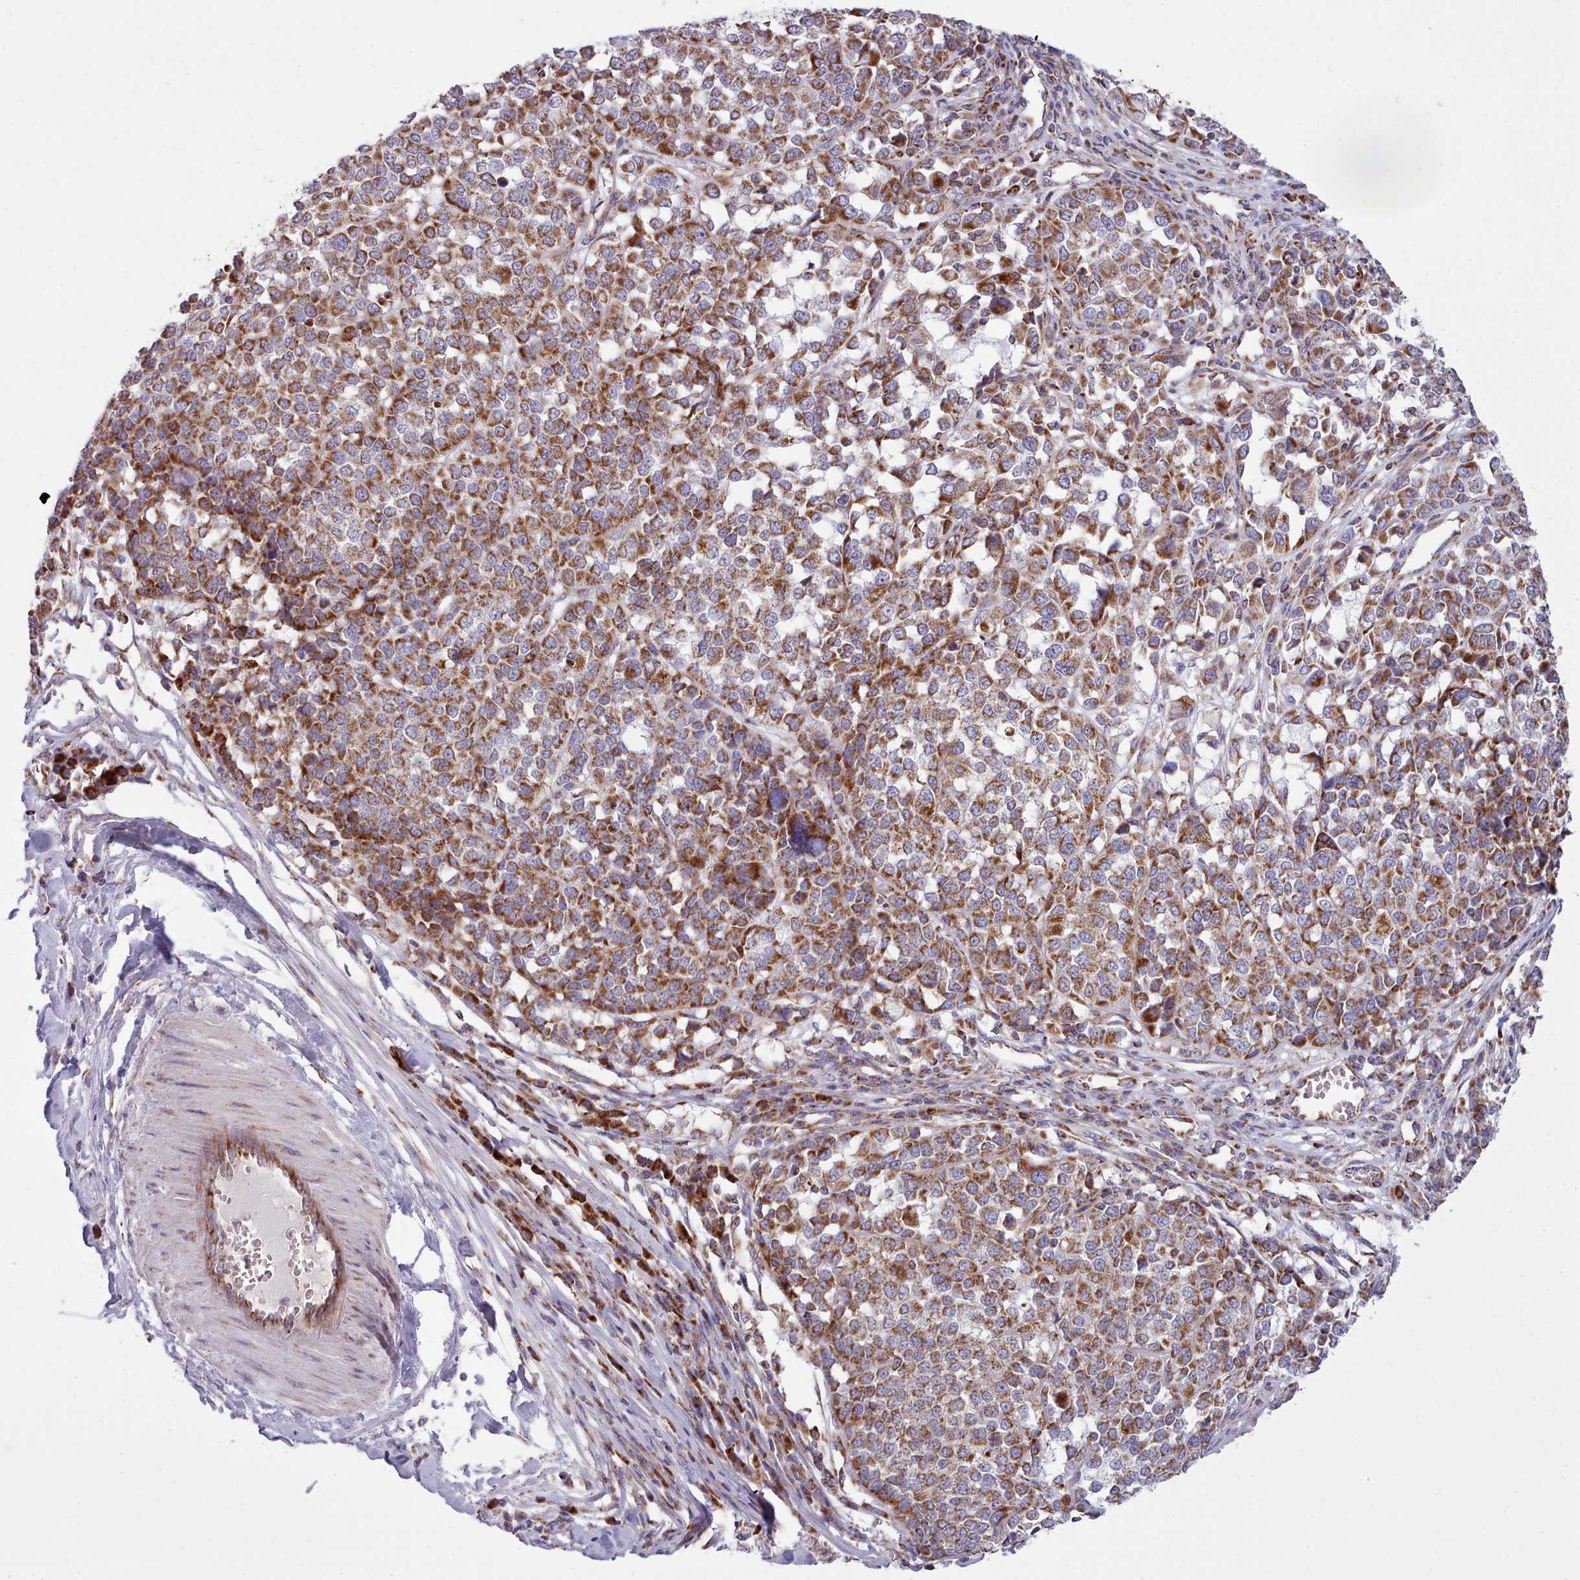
{"staining": {"intensity": "strong", "quantity": ">75%", "location": "cytoplasmic/membranous"}, "tissue": "melanoma", "cell_type": "Tumor cells", "image_type": "cancer", "snomed": [{"axis": "morphology", "description": "Malignant melanoma, Metastatic site"}, {"axis": "topography", "description": "Lymph node"}], "caption": "IHC of melanoma displays high levels of strong cytoplasmic/membranous expression in about >75% of tumor cells.", "gene": "SRP54", "patient": {"sex": "male", "age": 44}}